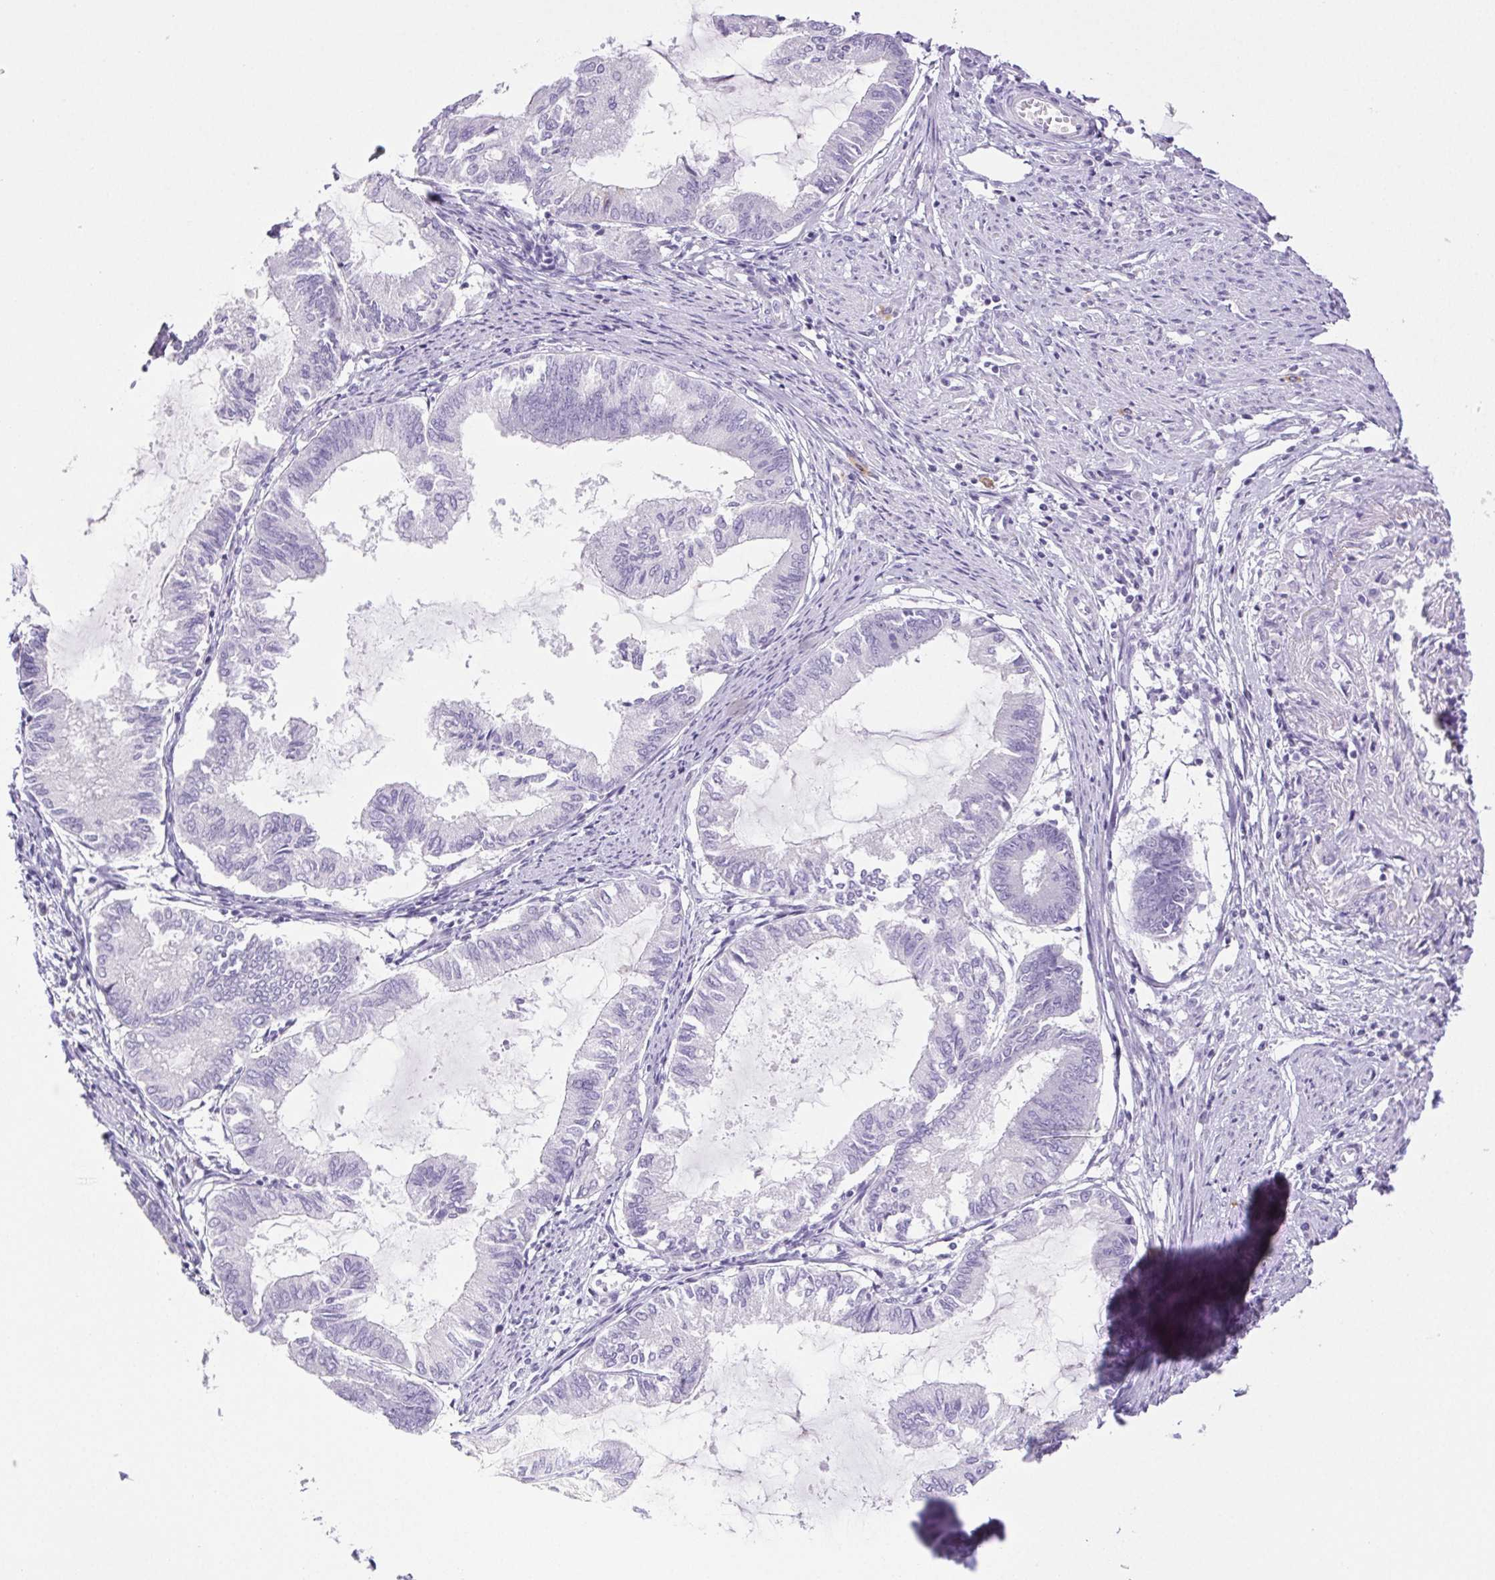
{"staining": {"intensity": "negative", "quantity": "none", "location": "none"}, "tissue": "endometrial cancer", "cell_type": "Tumor cells", "image_type": "cancer", "snomed": [{"axis": "morphology", "description": "Adenocarcinoma, NOS"}, {"axis": "topography", "description": "Endometrium"}], "caption": "IHC image of human endometrial adenocarcinoma stained for a protein (brown), which reveals no positivity in tumor cells.", "gene": "PAPPA2", "patient": {"sex": "female", "age": 86}}